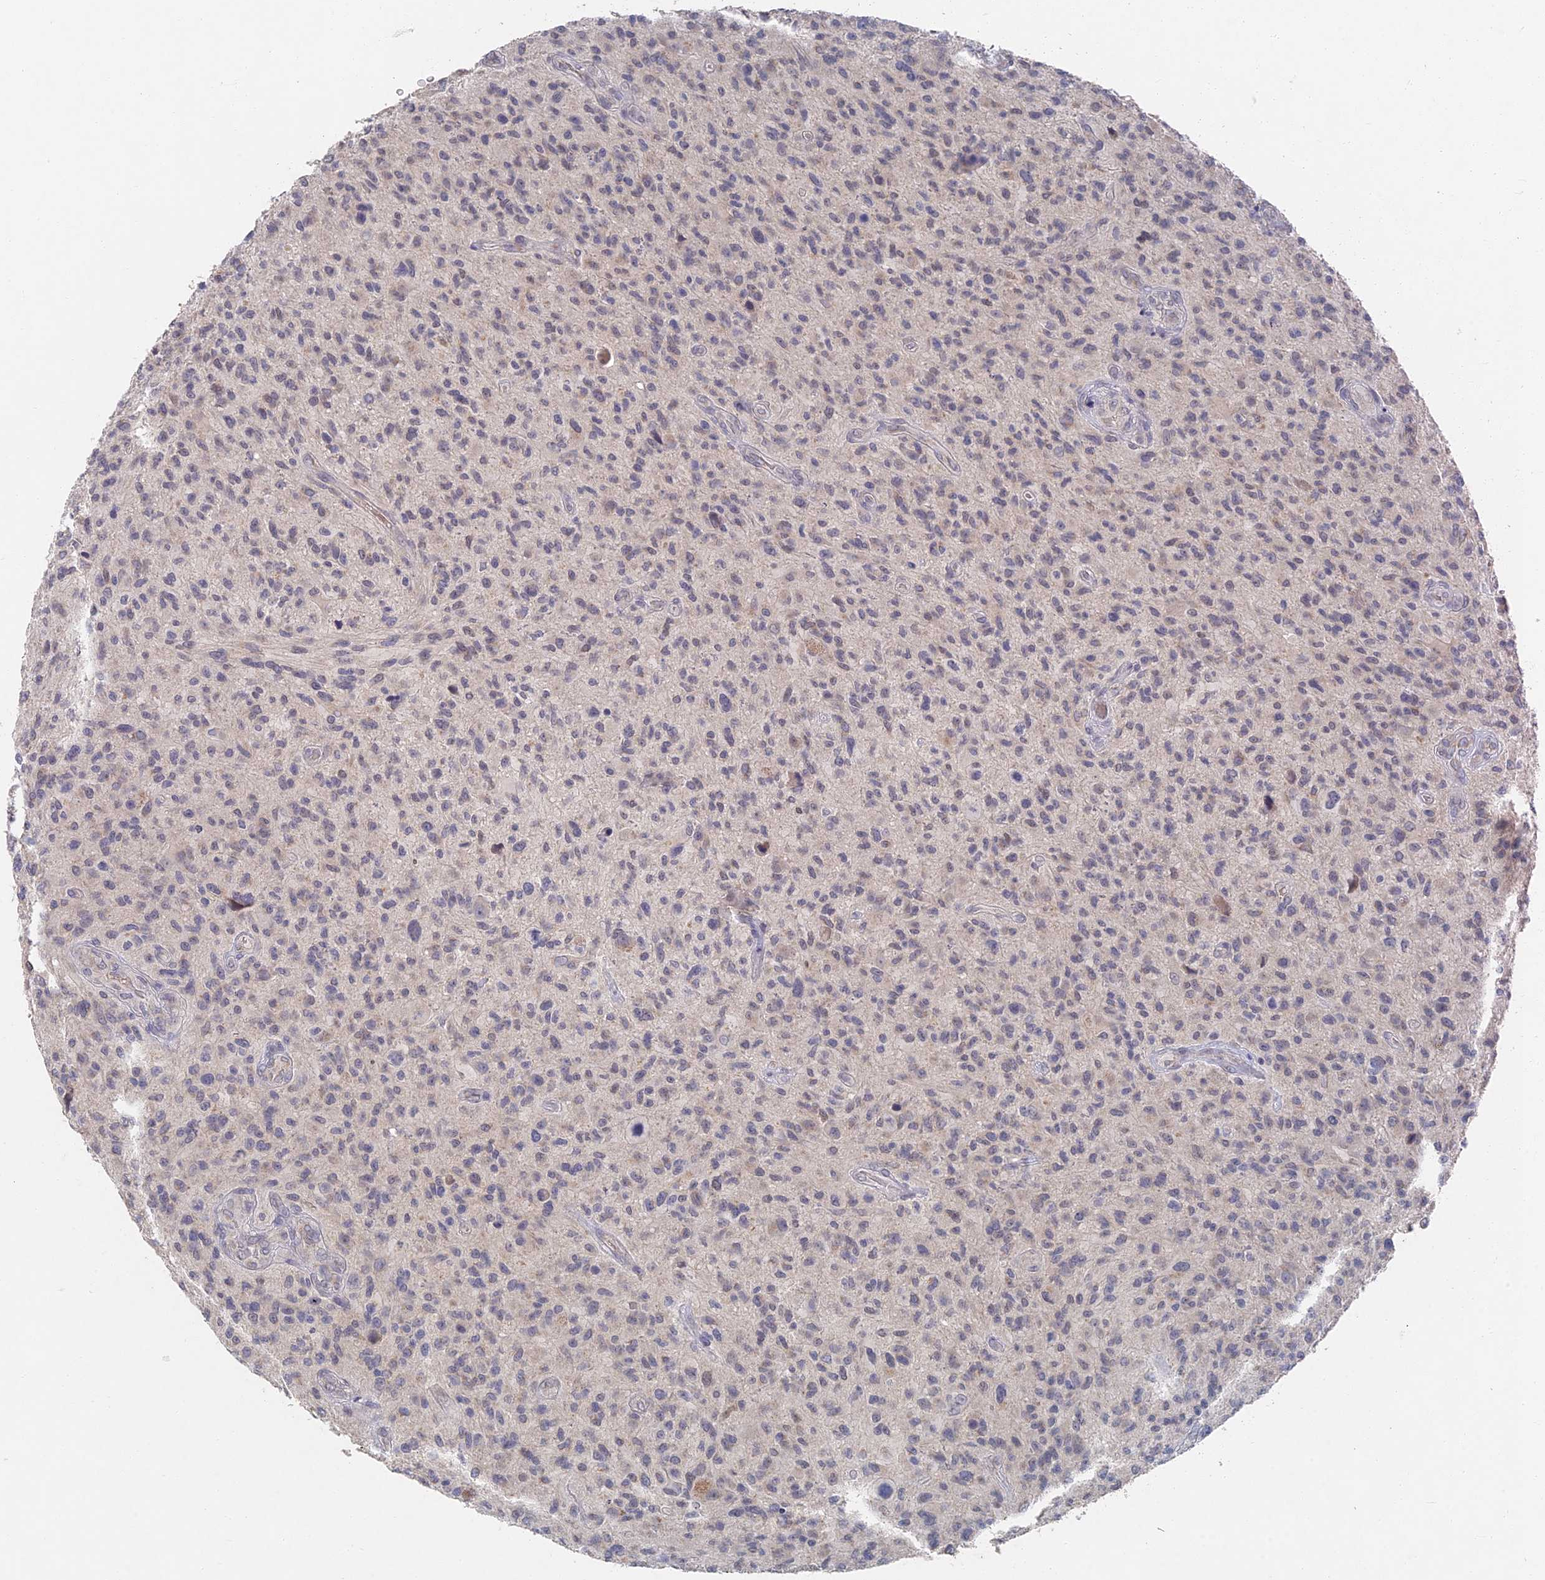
{"staining": {"intensity": "negative", "quantity": "none", "location": "none"}, "tissue": "glioma", "cell_type": "Tumor cells", "image_type": "cancer", "snomed": [{"axis": "morphology", "description": "Glioma, malignant, High grade"}, {"axis": "topography", "description": "Brain"}], "caption": "This is an IHC histopathology image of human glioma. There is no positivity in tumor cells.", "gene": "GNA15", "patient": {"sex": "male", "age": 47}}